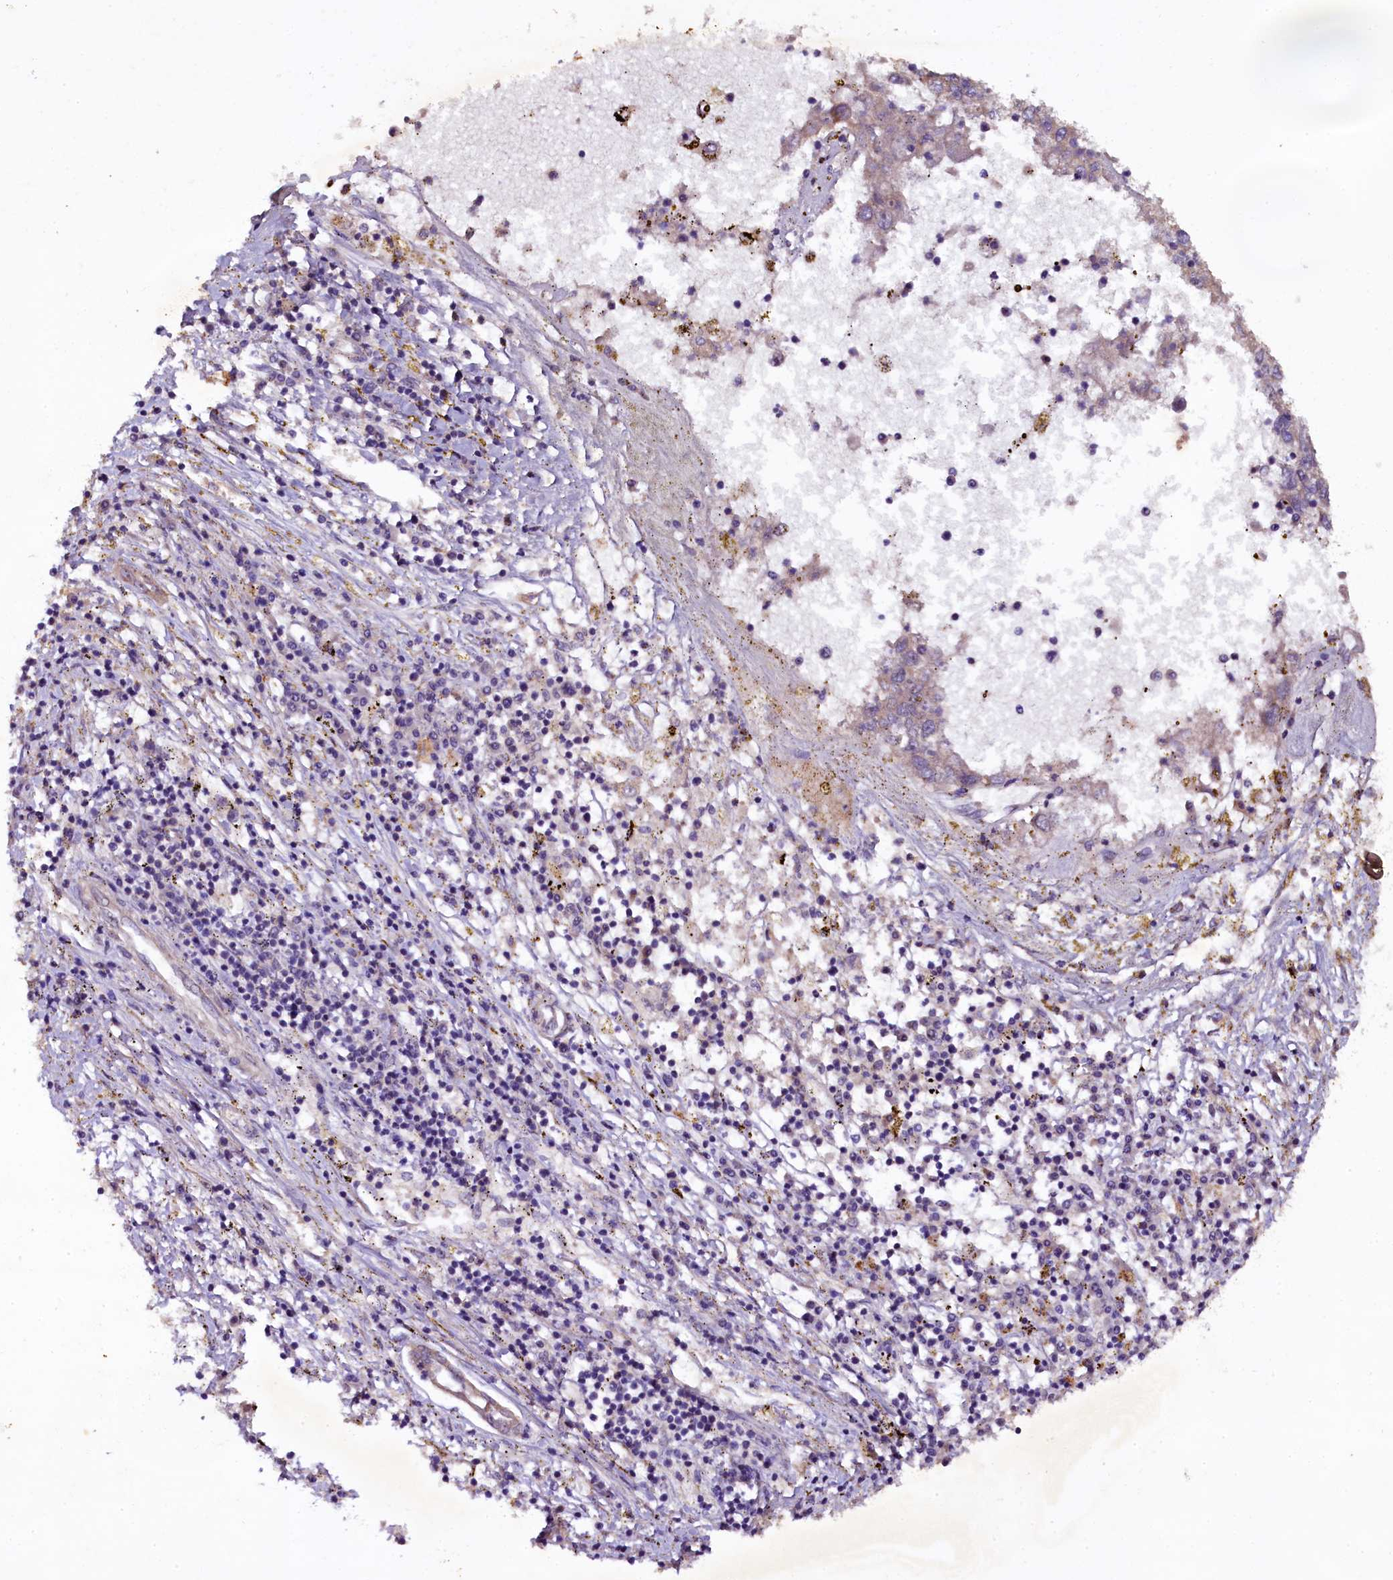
{"staining": {"intensity": "negative", "quantity": "none", "location": "none"}, "tissue": "liver cancer", "cell_type": "Tumor cells", "image_type": "cancer", "snomed": [{"axis": "morphology", "description": "Carcinoma, Hepatocellular, NOS"}, {"axis": "topography", "description": "Liver"}], "caption": "The histopathology image demonstrates no significant staining in tumor cells of hepatocellular carcinoma (liver).", "gene": "PLXNB1", "patient": {"sex": "male", "age": 49}}